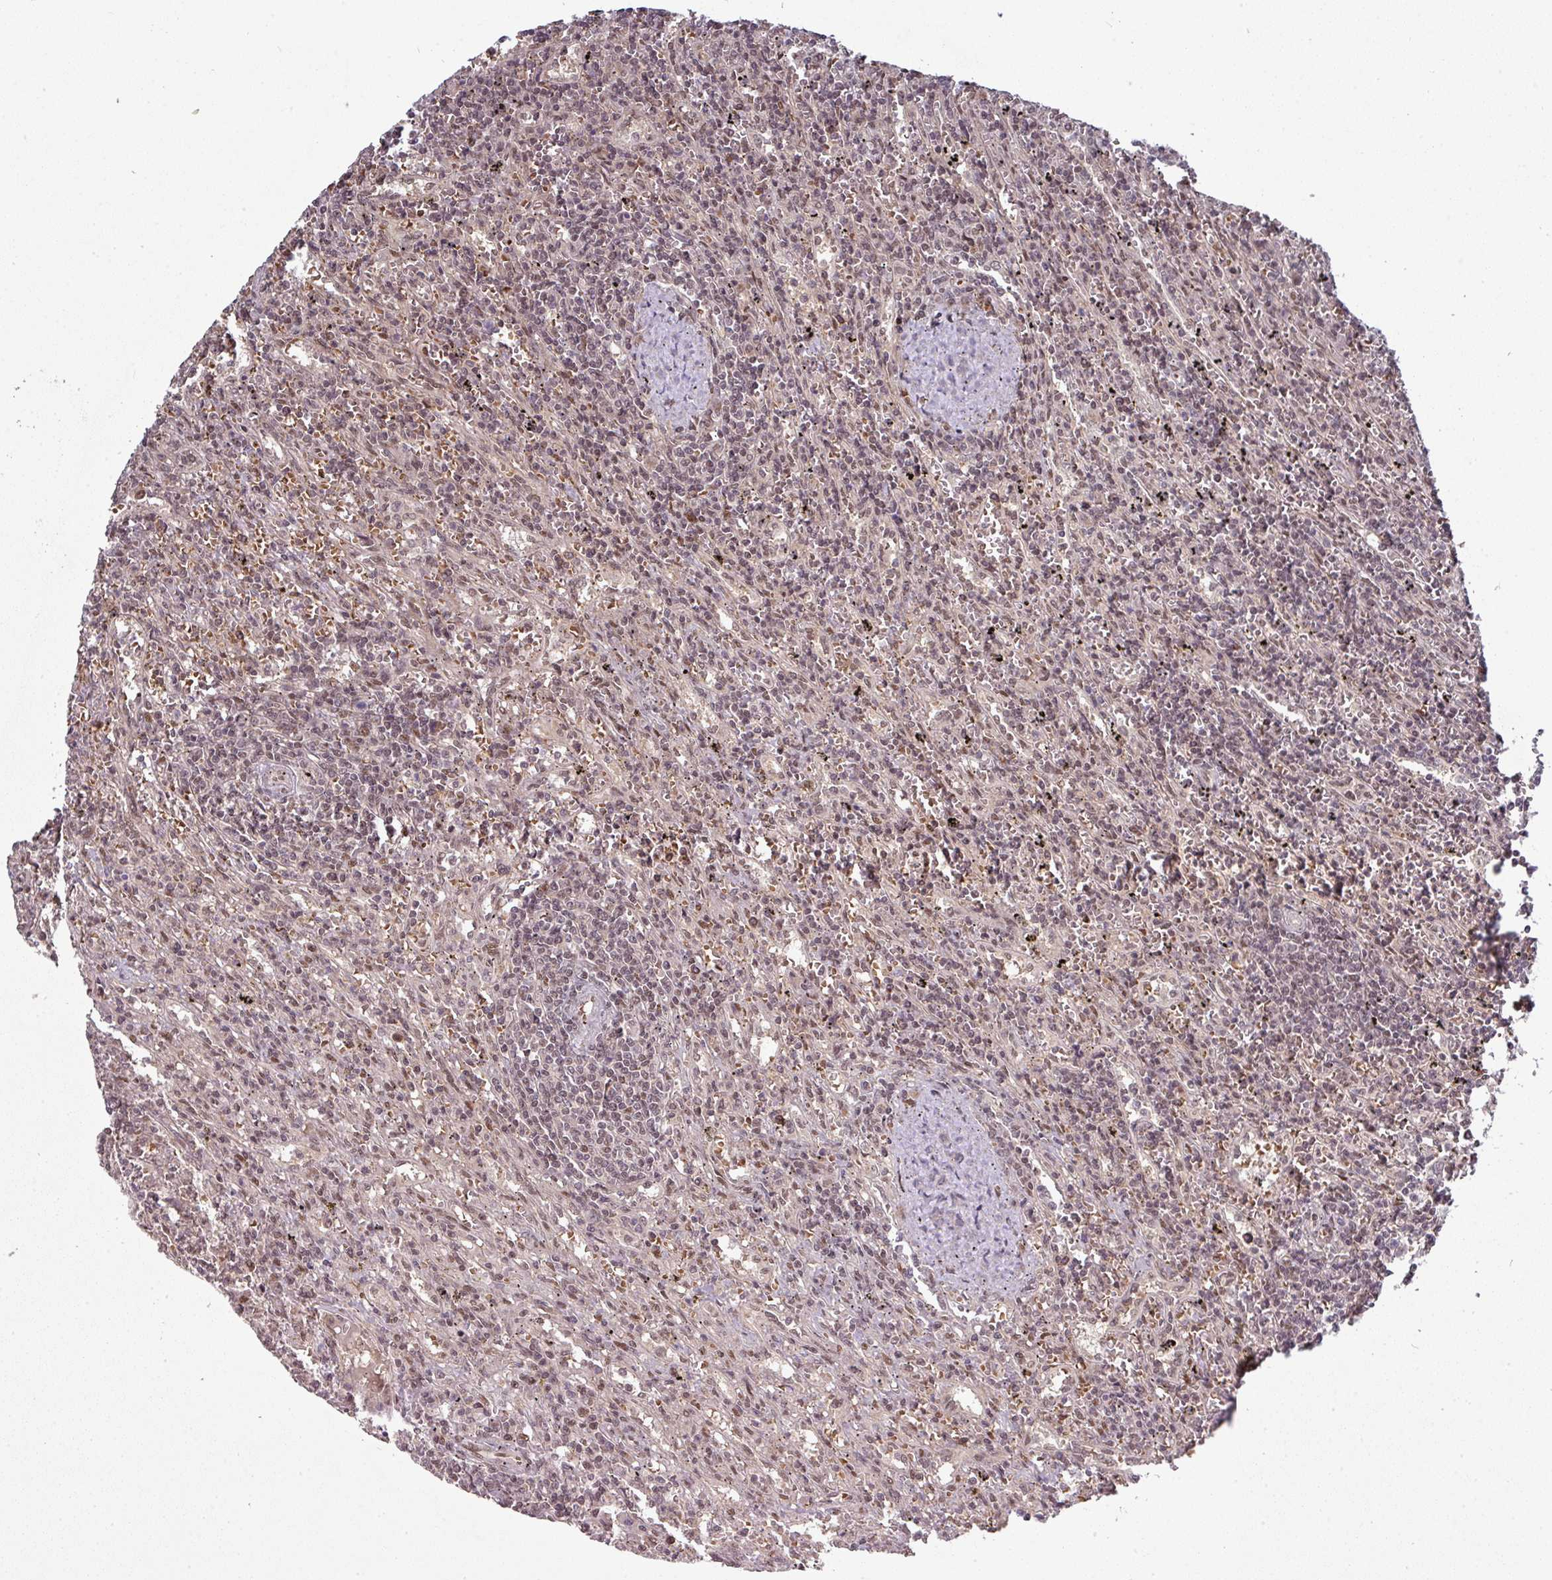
{"staining": {"intensity": "weak", "quantity": "25%-75%", "location": "nuclear"}, "tissue": "lymphoma", "cell_type": "Tumor cells", "image_type": "cancer", "snomed": [{"axis": "morphology", "description": "Malignant lymphoma, non-Hodgkin's type, Low grade"}, {"axis": "topography", "description": "Spleen"}], "caption": "Protein expression by immunohistochemistry reveals weak nuclear staining in about 25%-75% of tumor cells in low-grade malignant lymphoma, non-Hodgkin's type.", "gene": "CIC", "patient": {"sex": "male", "age": 76}}